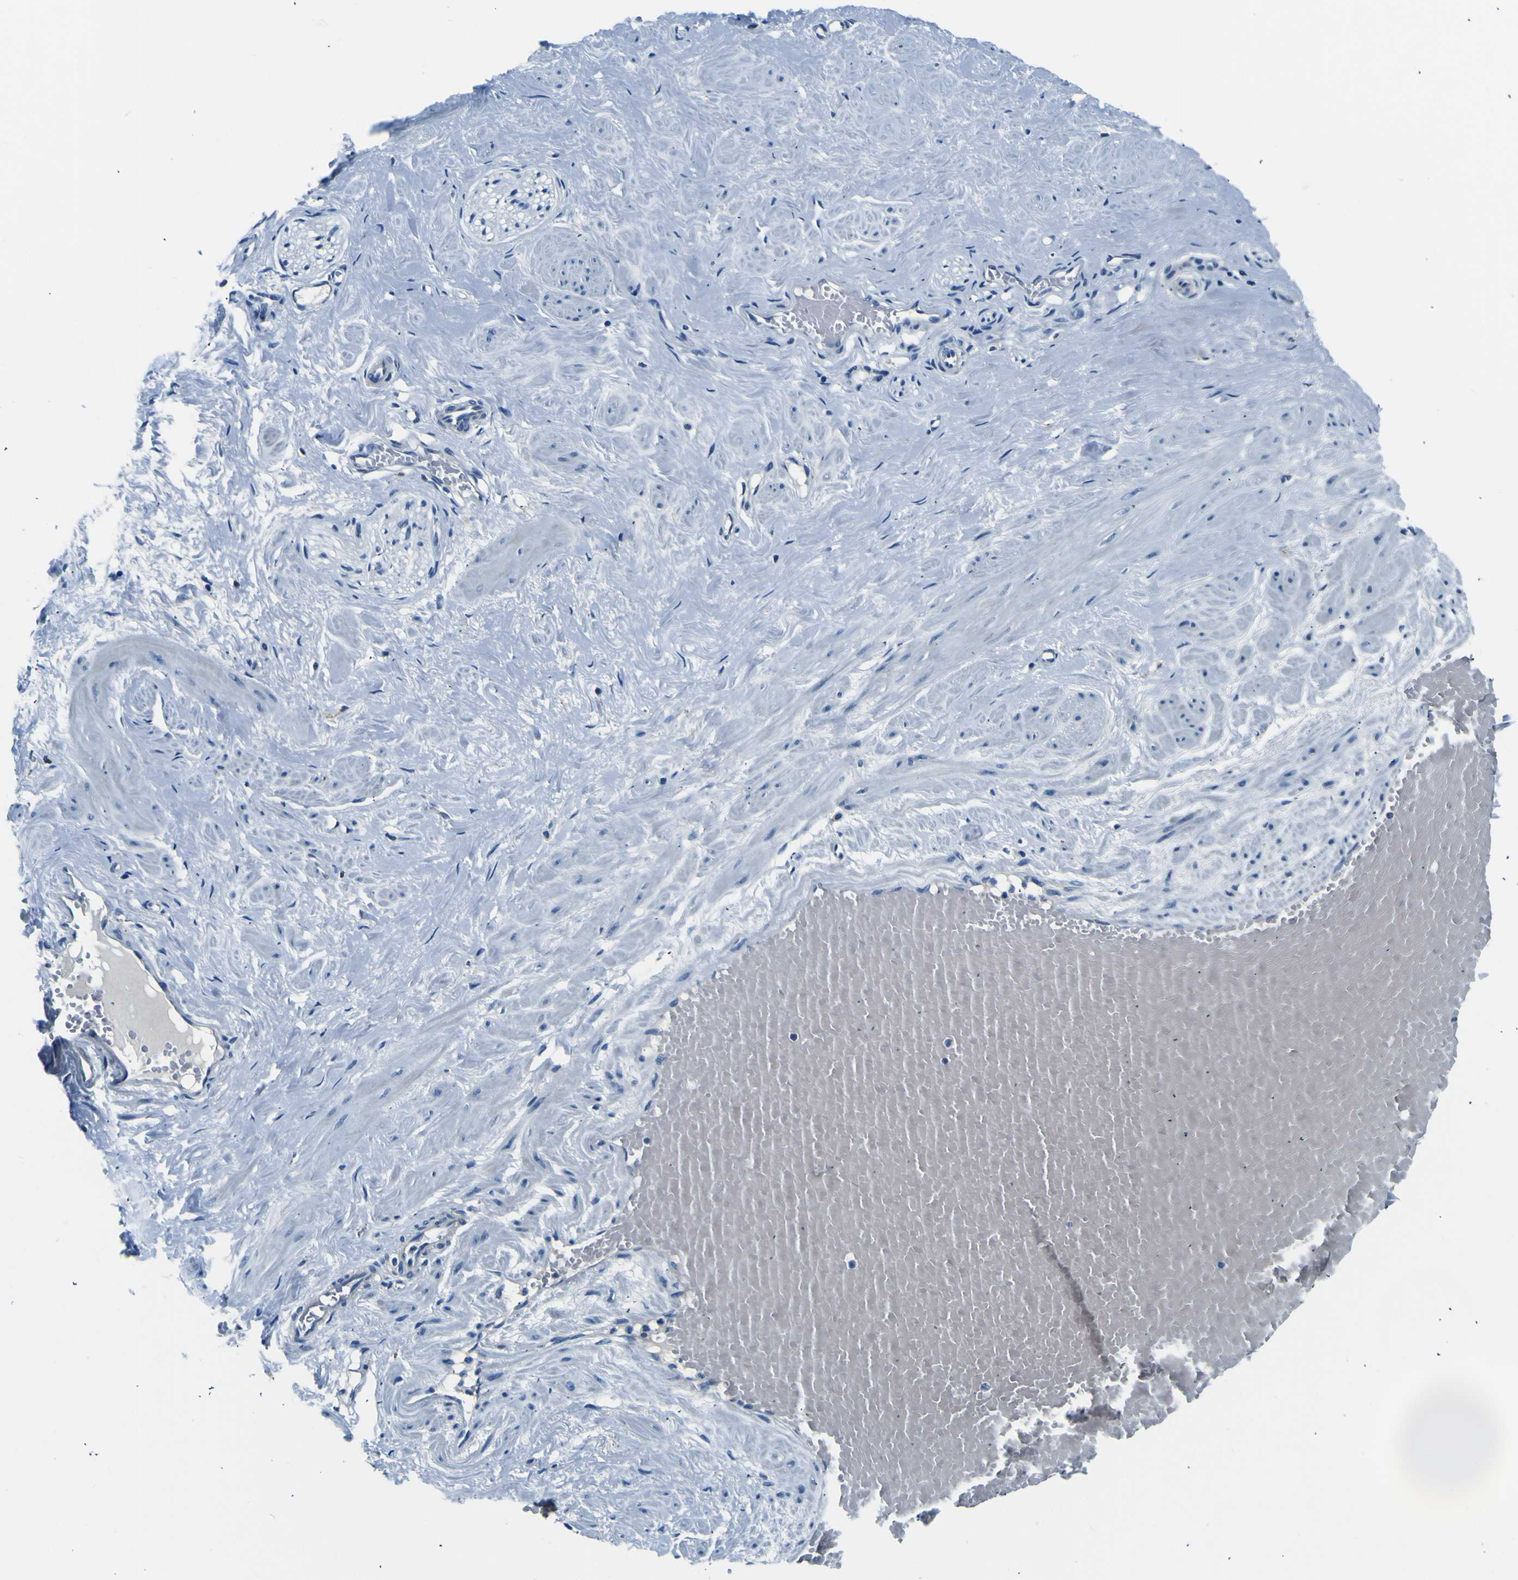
{"staining": {"intensity": "weak", "quantity": "25%-75%", "location": "cytoplasmic/membranous"}, "tissue": "adipose tissue", "cell_type": "Adipocytes", "image_type": "normal", "snomed": [{"axis": "morphology", "description": "Normal tissue, NOS"}, {"axis": "topography", "description": "Soft tissue"}, {"axis": "topography", "description": "Vascular tissue"}], "caption": "DAB immunohistochemical staining of normal human adipose tissue displays weak cytoplasmic/membranous protein positivity in about 25%-75% of adipocytes.", "gene": "ADGRA2", "patient": {"sex": "female", "age": 35}}